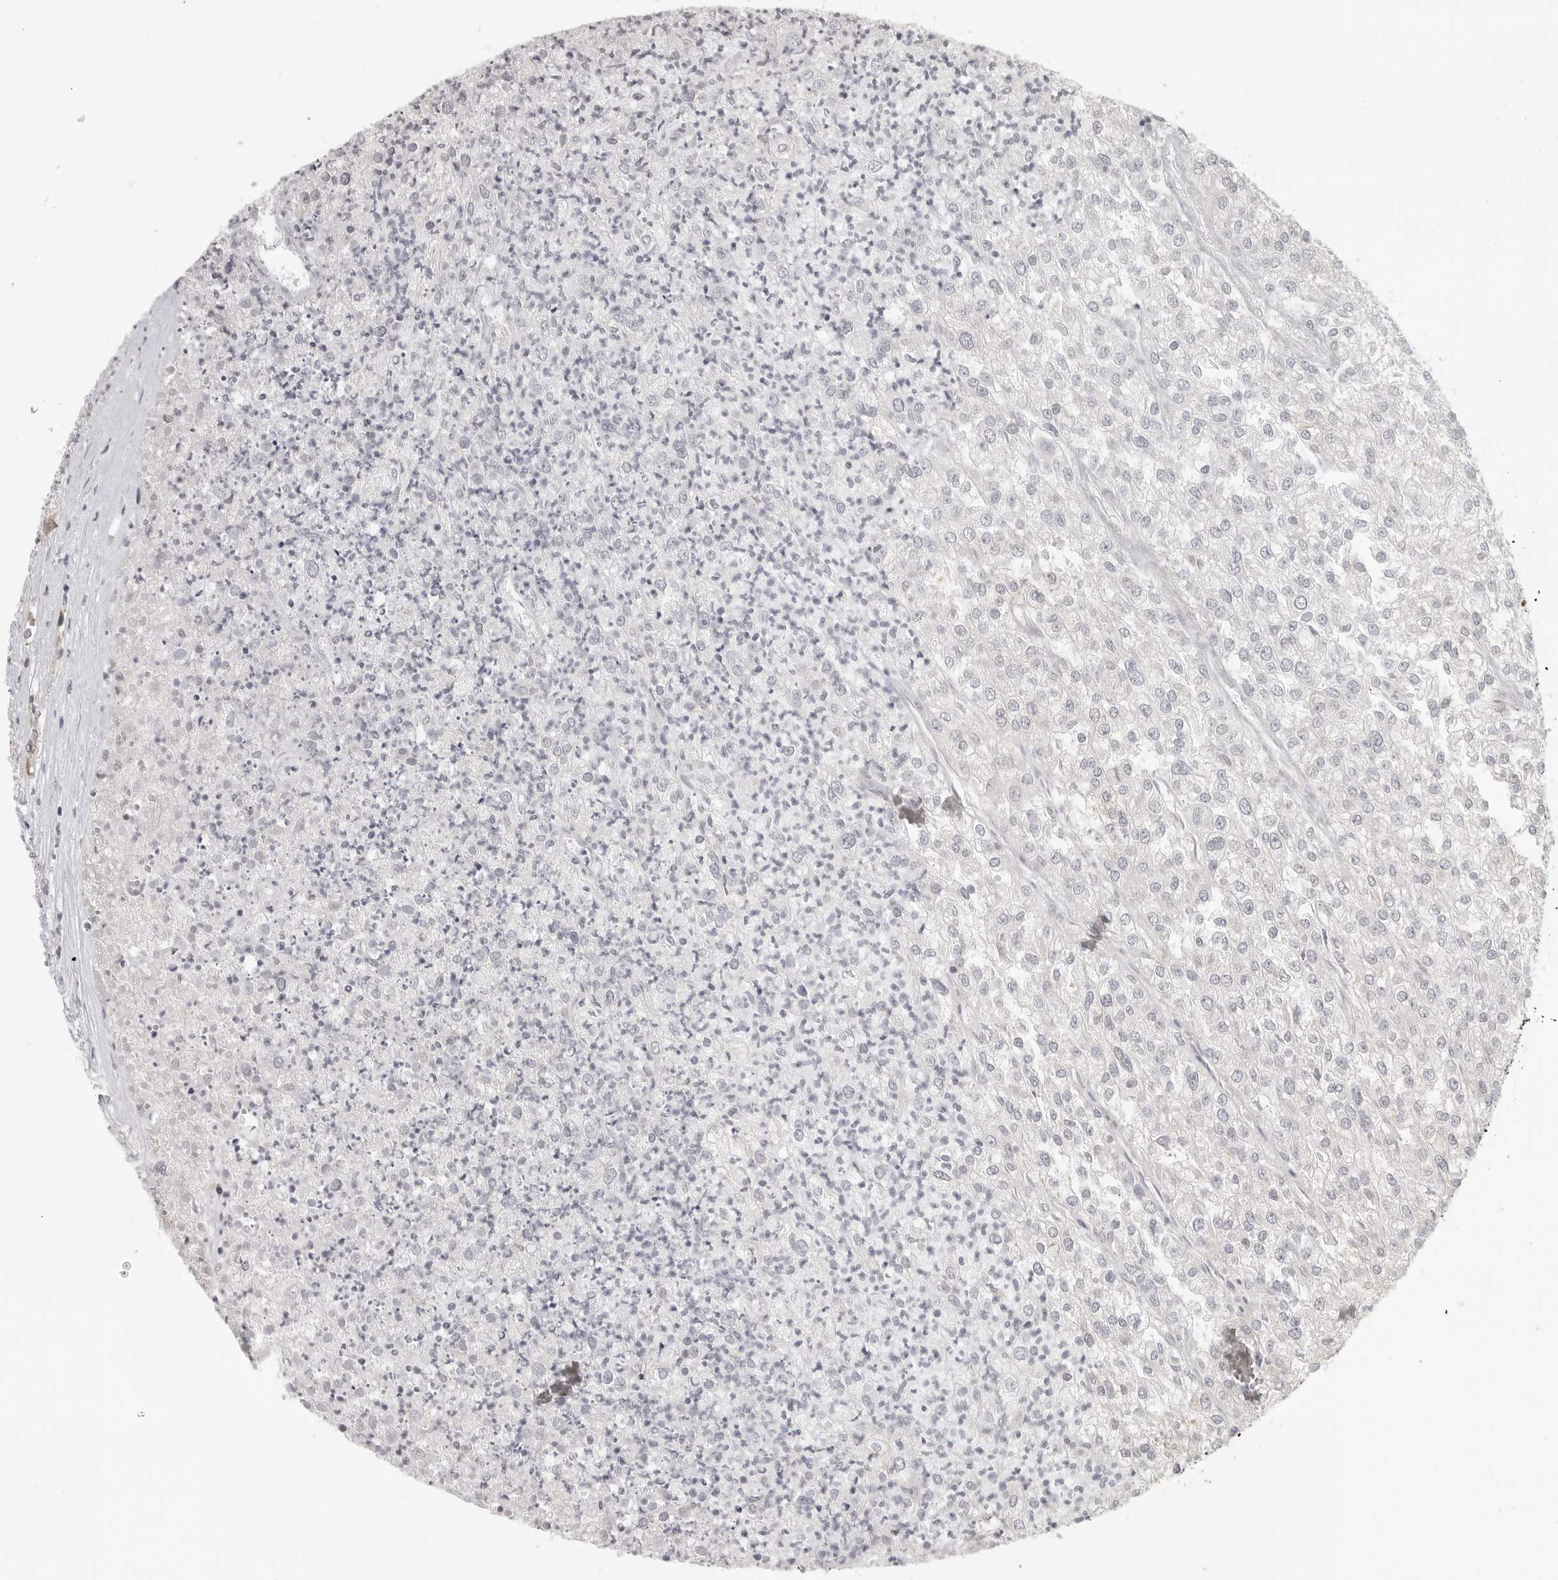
{"staining": {"intensity": "negative", "quantity": "none", "location": "none"}, "tissue": "renal cancer", "cell_type": "Tumor cells", "image_type": "cancer", "snomed": [{"axis": "morphology", "description": "Adenocarcinoma, NOS"}, {"axis": "topography", "description": "Kidney"}], "caption": "The micrograph exhibits no staining of tumor cells in renal cancer (adenocarcinoma).", "gene": "IDO1", "patient": {"sex": "female", "age": 54}}